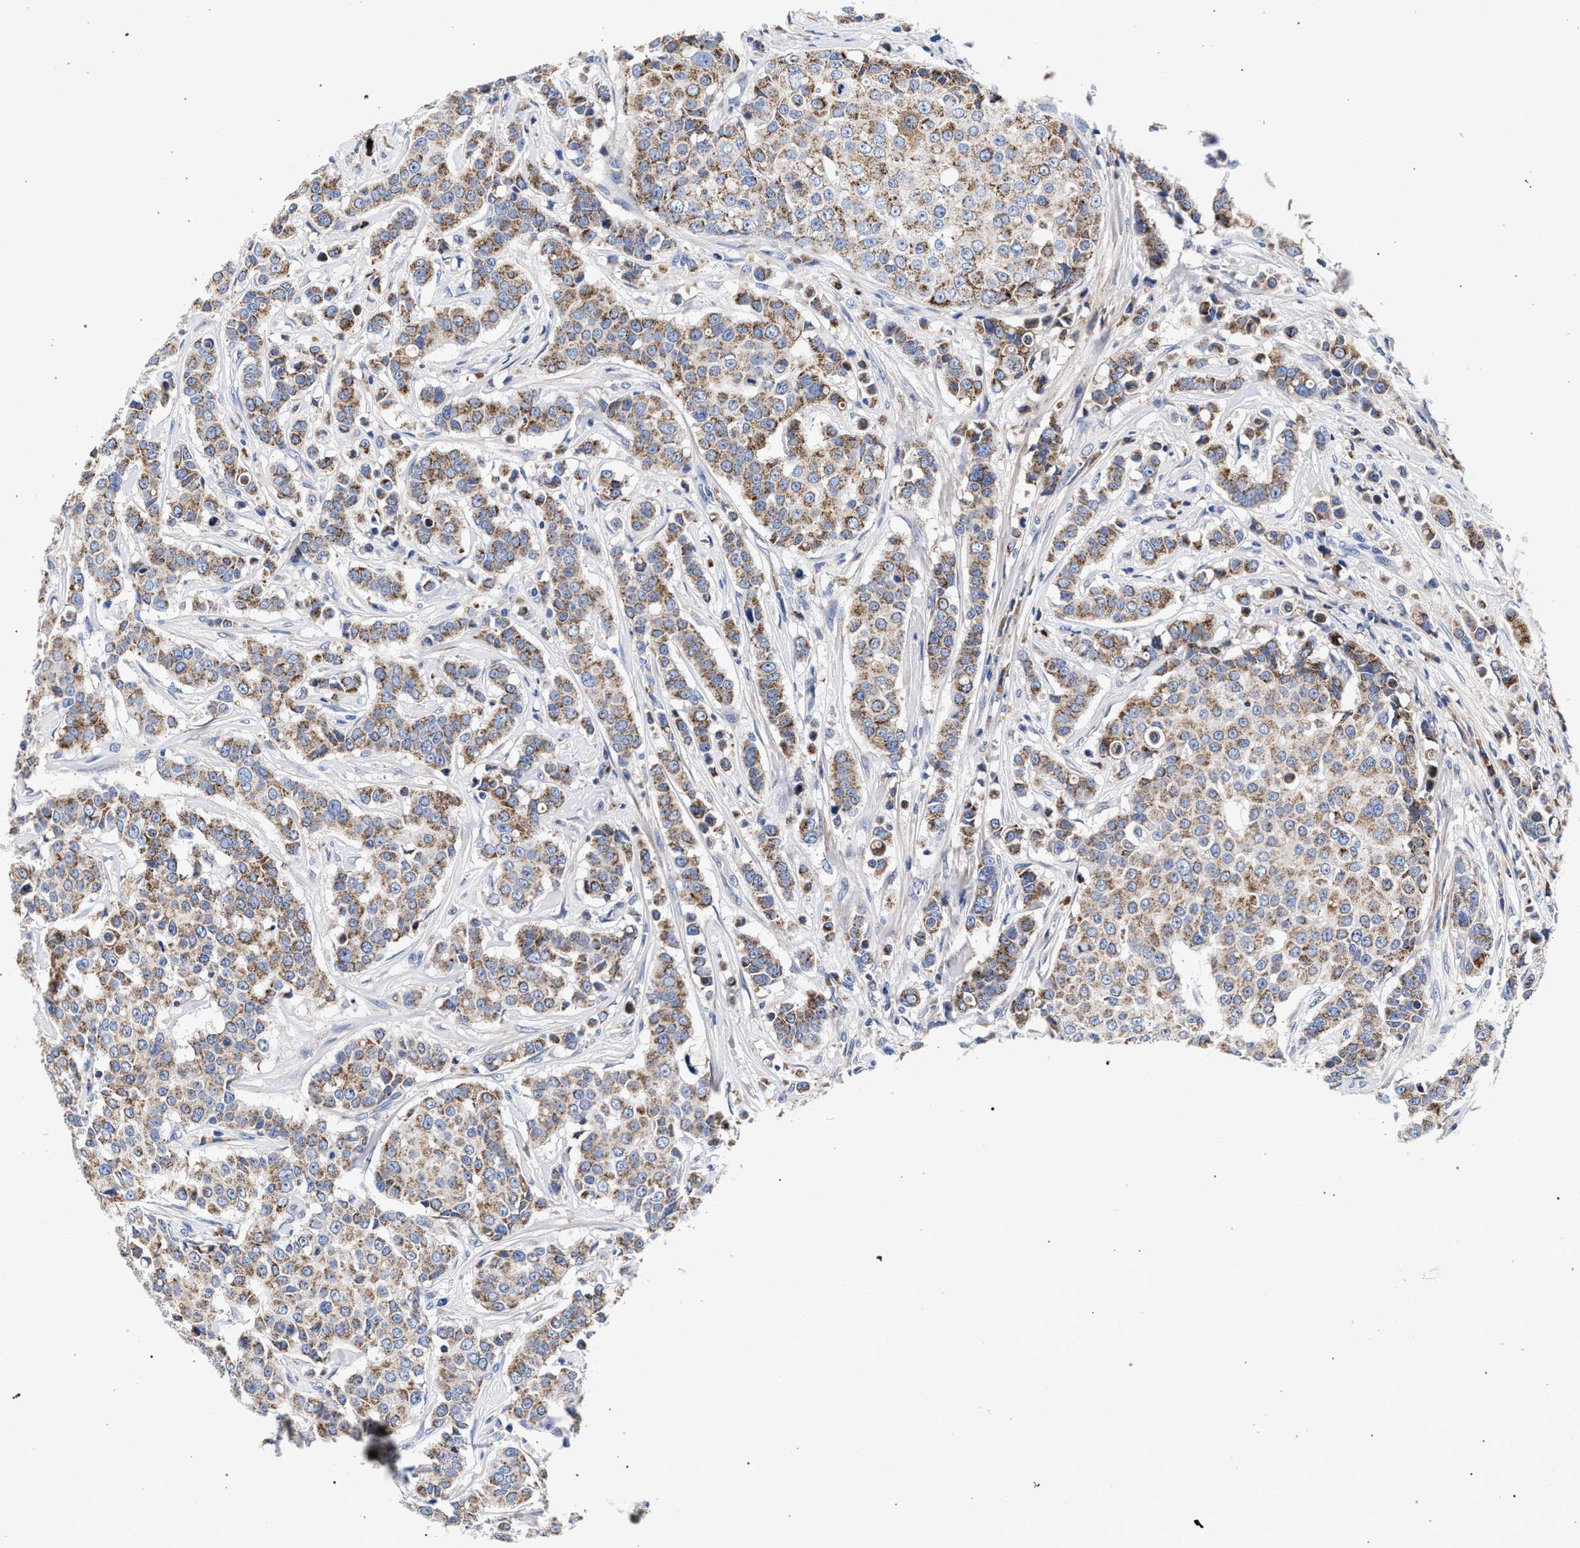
{"staining": {"intensity": "moderate", "quantity": ">75%", "location": "cytoplasmic/membranous"}, "tissue": "breast cancer", "cell_type": "Tumor cells", "image_type": "cancer", "snomed": [{"axis": "morphology", "description": "Duct carcinoma"}, {"axis": "topography", "description": "Breast"}], "caption": "A high-resolution histopathology image shows immunohistochemistry (IHC) staining of breast invasive ductal carcinoma, which exhibits moderate cytoplasmic/membranous positivity in about >75% of tumor cells. The staining is performed using DAB brown chromogen to label protein expression. The nuclei are counter-stained blue using hematoxylin.", "gene": "ACOX1", "patient": {"sex": "female", "age": 27}}